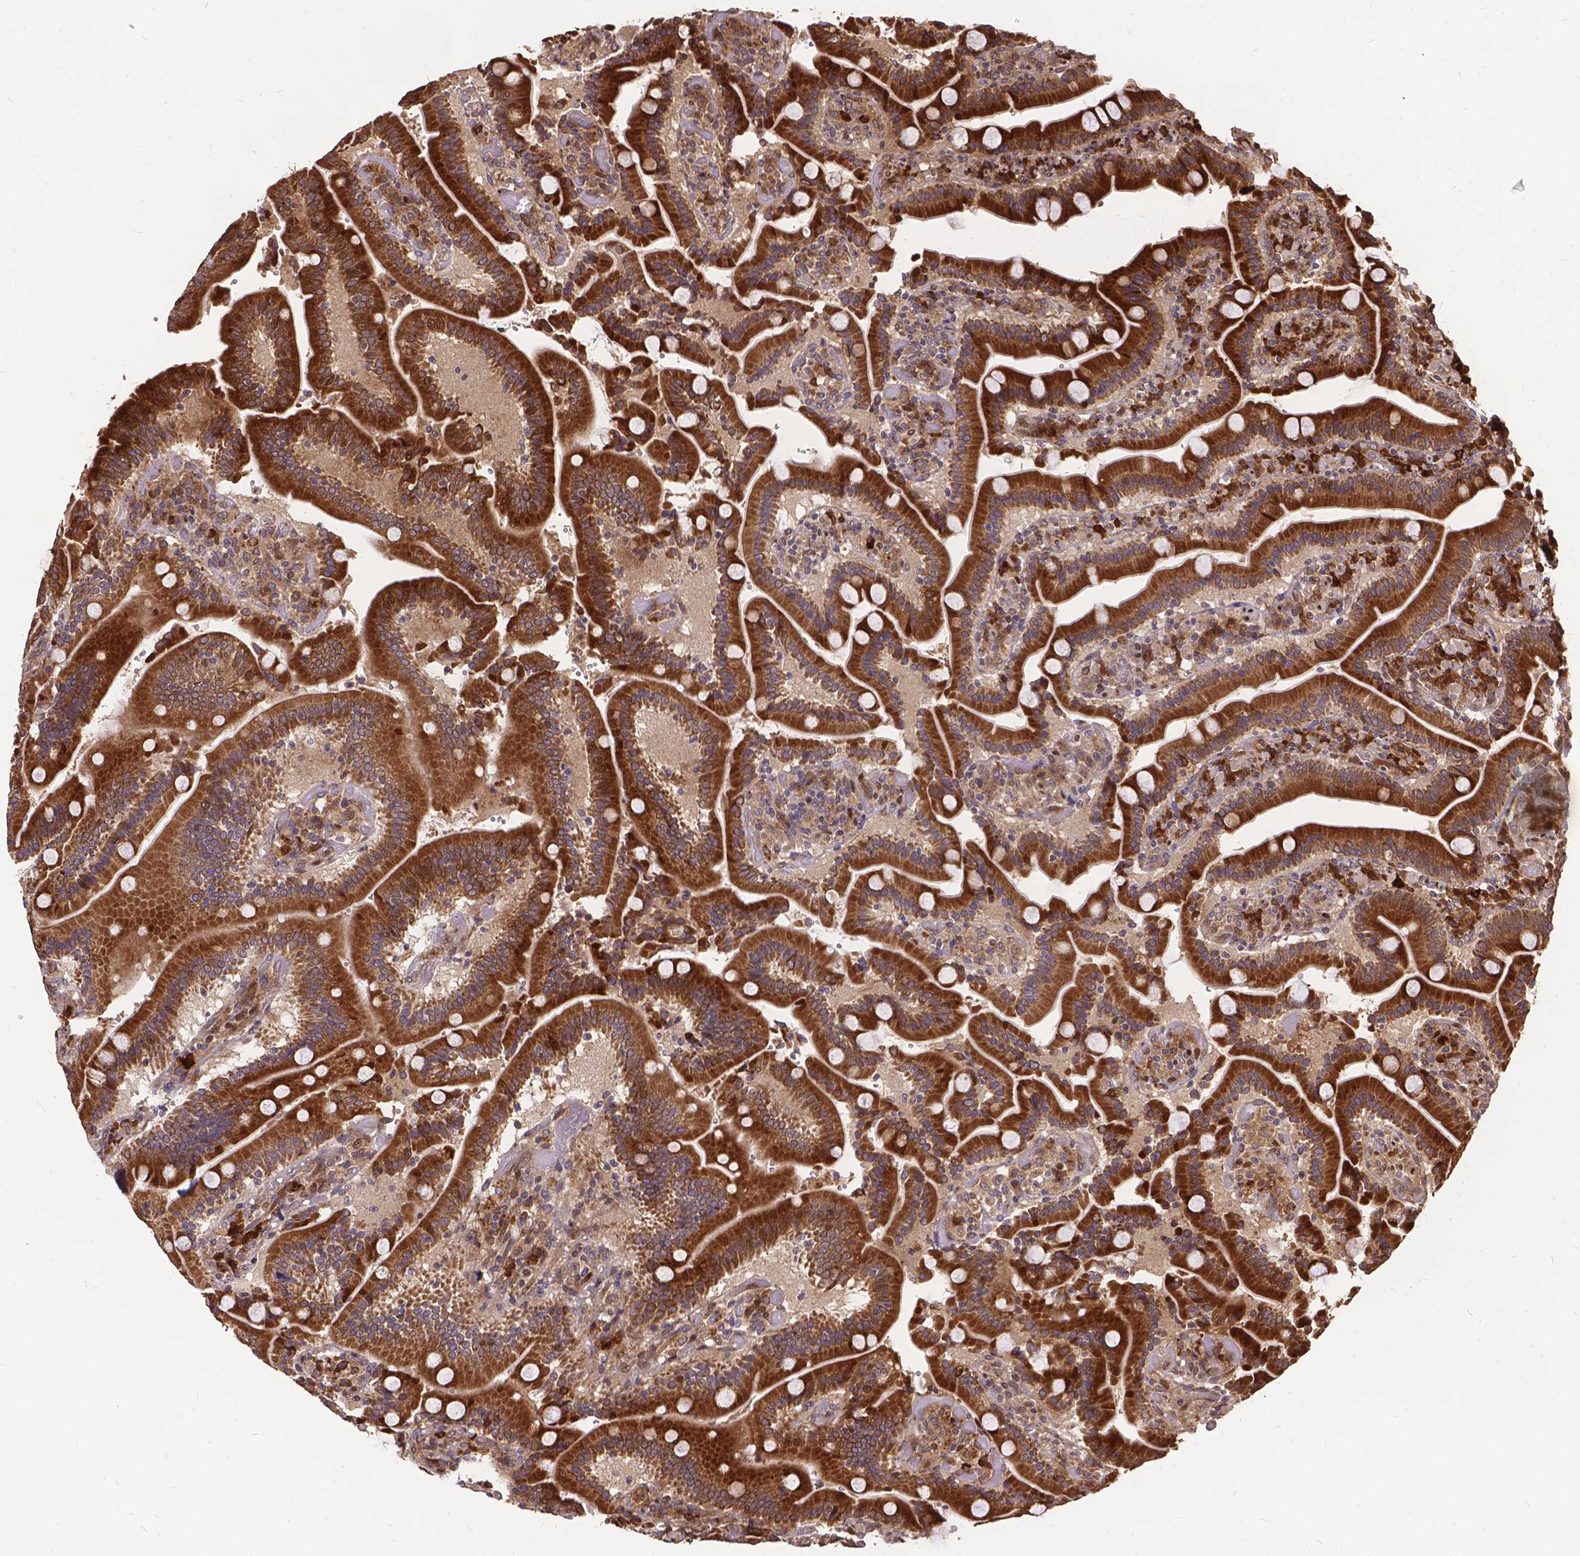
{"staining": {"intensity": "strong", "quantity": ">75%", "location": "cytoplasmic/membranous"}, "tissue": "duodenum", "cell_type": "Glandular cells", "image_type": "normal", "snomed": [{"axis": "morphology", "description": "Normal tissue, NOS"}, {"axis": "topography", "description": "Duodenum"}], "caption": "Immunohistochemistry image of benign duodenum: duodenum stained using immunohistochemistry exhibits high levels of strong protein expression localized specifically in the cytoplasmic/membranous of glandular cells, appearing as a cytoplasmic/membranous brown color.", "gene": "DENND6A", "patient": {"sex": "female", "age": 62}}